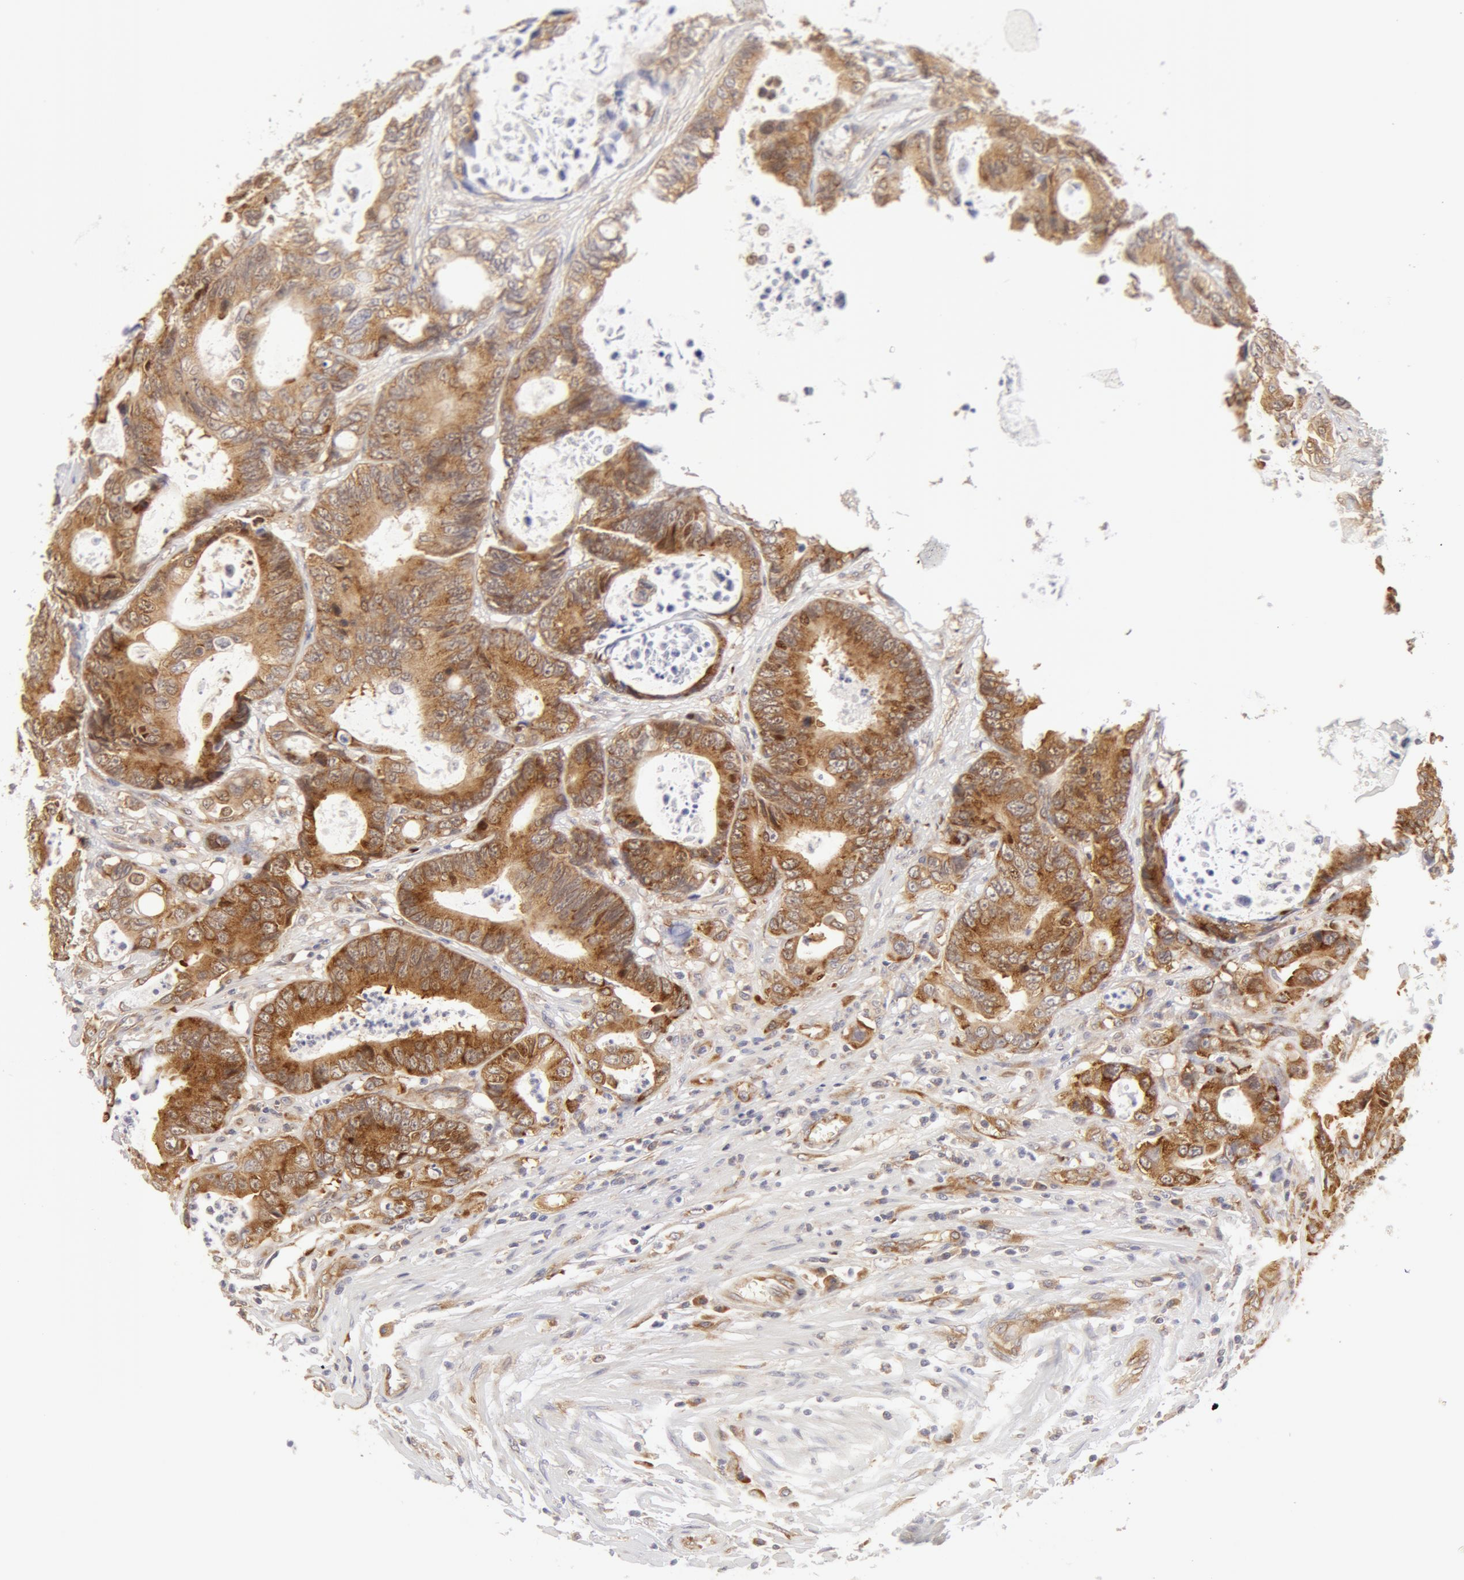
{"staining": {"intensity": "moderate", "quantity": ">75%", "location": "cytoplasmic/membranous"}, "tissue": "colorectal cancer", "cell_type": "Tumor cells", "image_type": "cancer", "snomed": [{"axis": "morphology", "description": "Adenocarcinoma, NOS"}, {"axis": "topography", "description": "Rectum"}], "caption": "Colorectal cancer (adenocarcinoma) tissue demonstrates moderate cytoplasmic/membranous positivity in approximately >75% of tumor cells, visualized by immunohistochemistry.", "gene": "DDX3Y", "patient": {"sex": "female", "age": 98}}